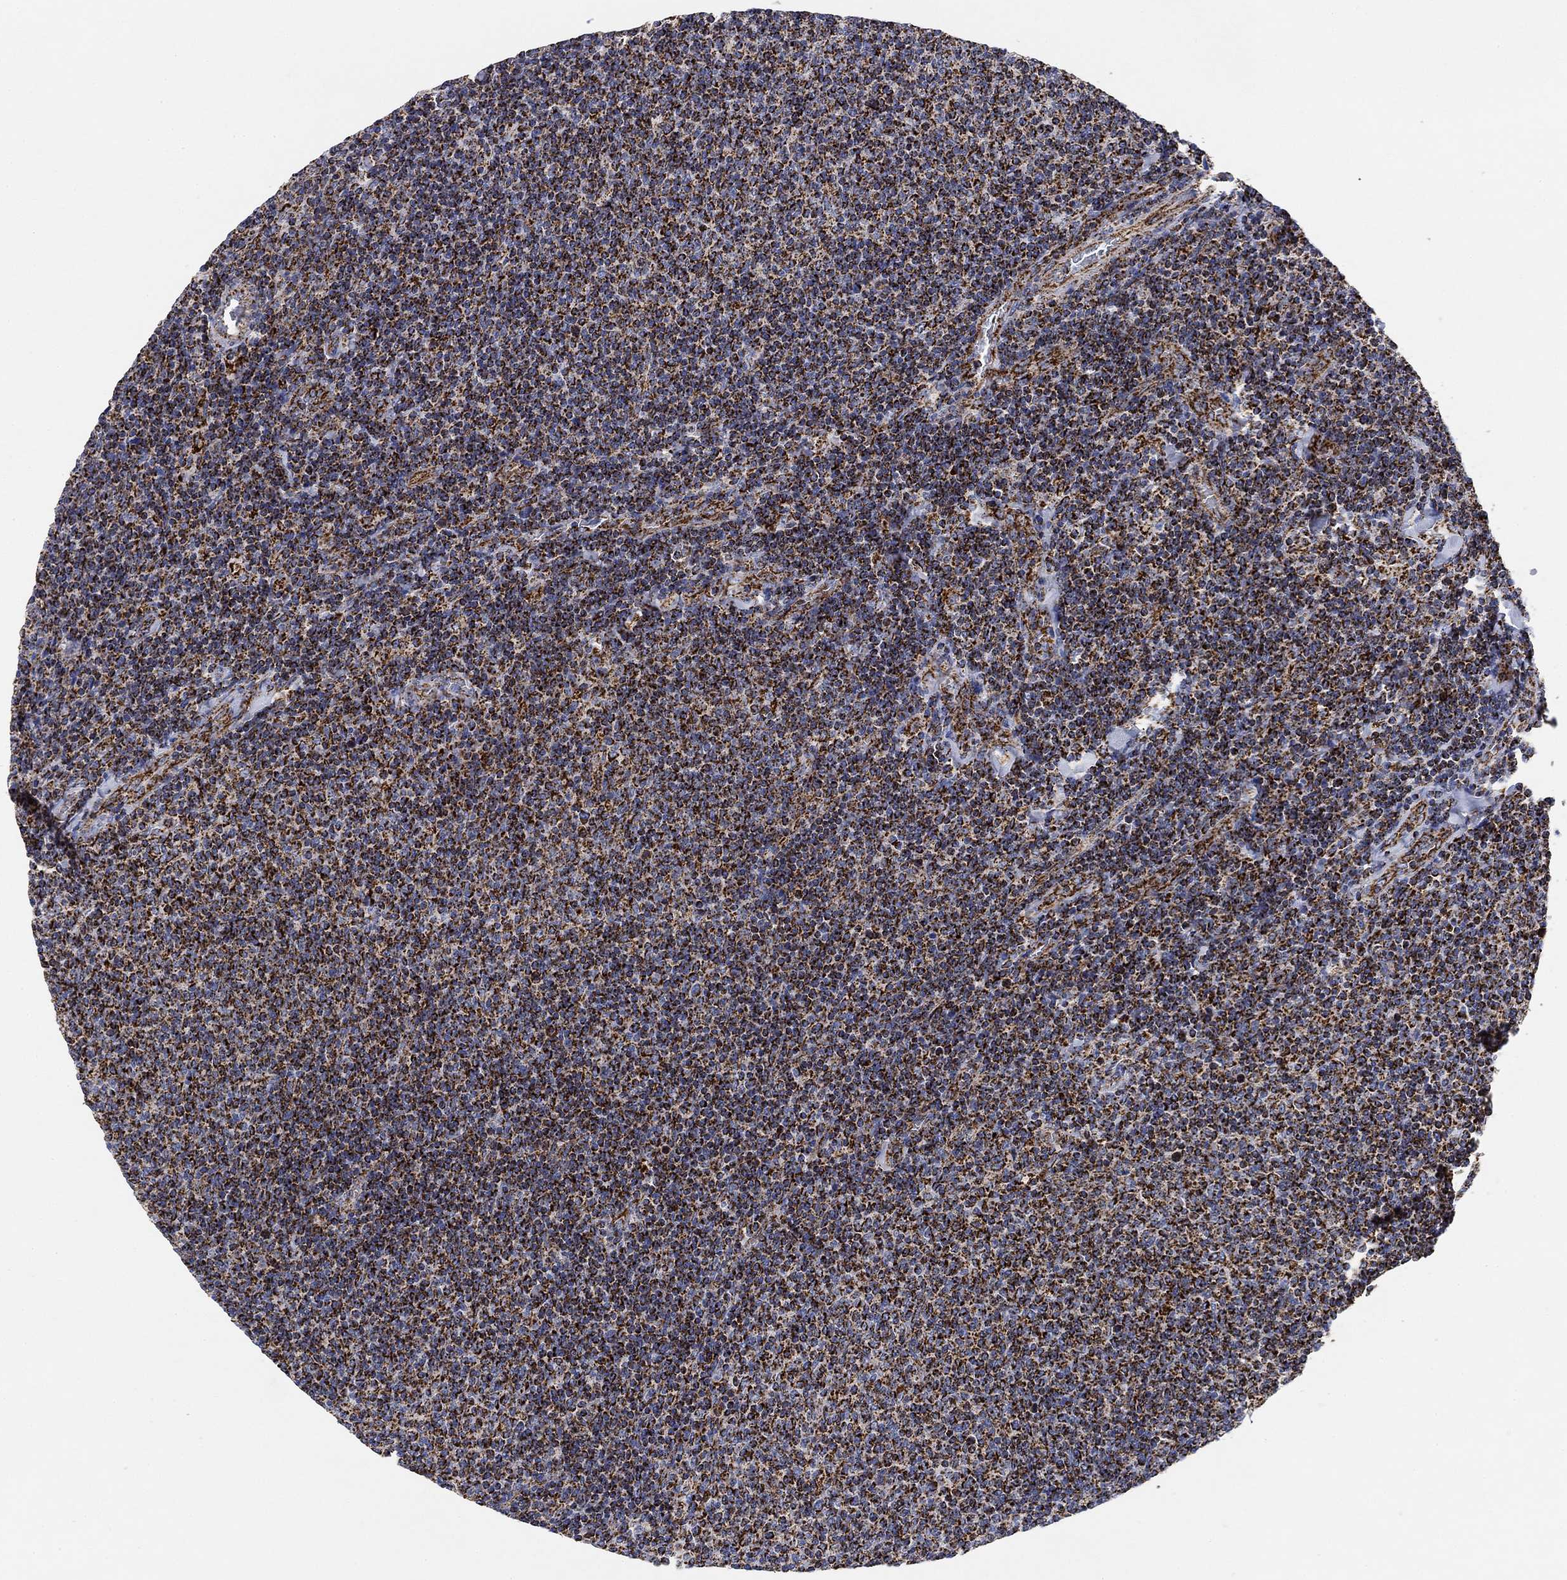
{"staining": {"intensity": "strong", "quantity": ">75%", "location": "cytoplasmic/membranous"}, "tissue": "lymphoma", "cell_type": "Tumor cells", "image_type": "cancer", "snomed": [{"axis": "morphology", "description": "Malignant lymphoma, non-Hodgkin's type, Low grade"}, {"axis": "topography", "description": "Lymph node"}], "caption": "Immunohistochemical staining of human malignant lymphoma, non-Hodgkin's type (low-grade) shows high levels of strong cytoplasmic/membranous staining in approximately >75% of tumor cells. The staining was performed using DAB (3,3'-diaminobenzidine), with brown indicating positive protein expression. Nuclei are stained blue with hematoxylin.", "gene": "NDUFS3", "patient": {"sex": "male", "age": 52}}